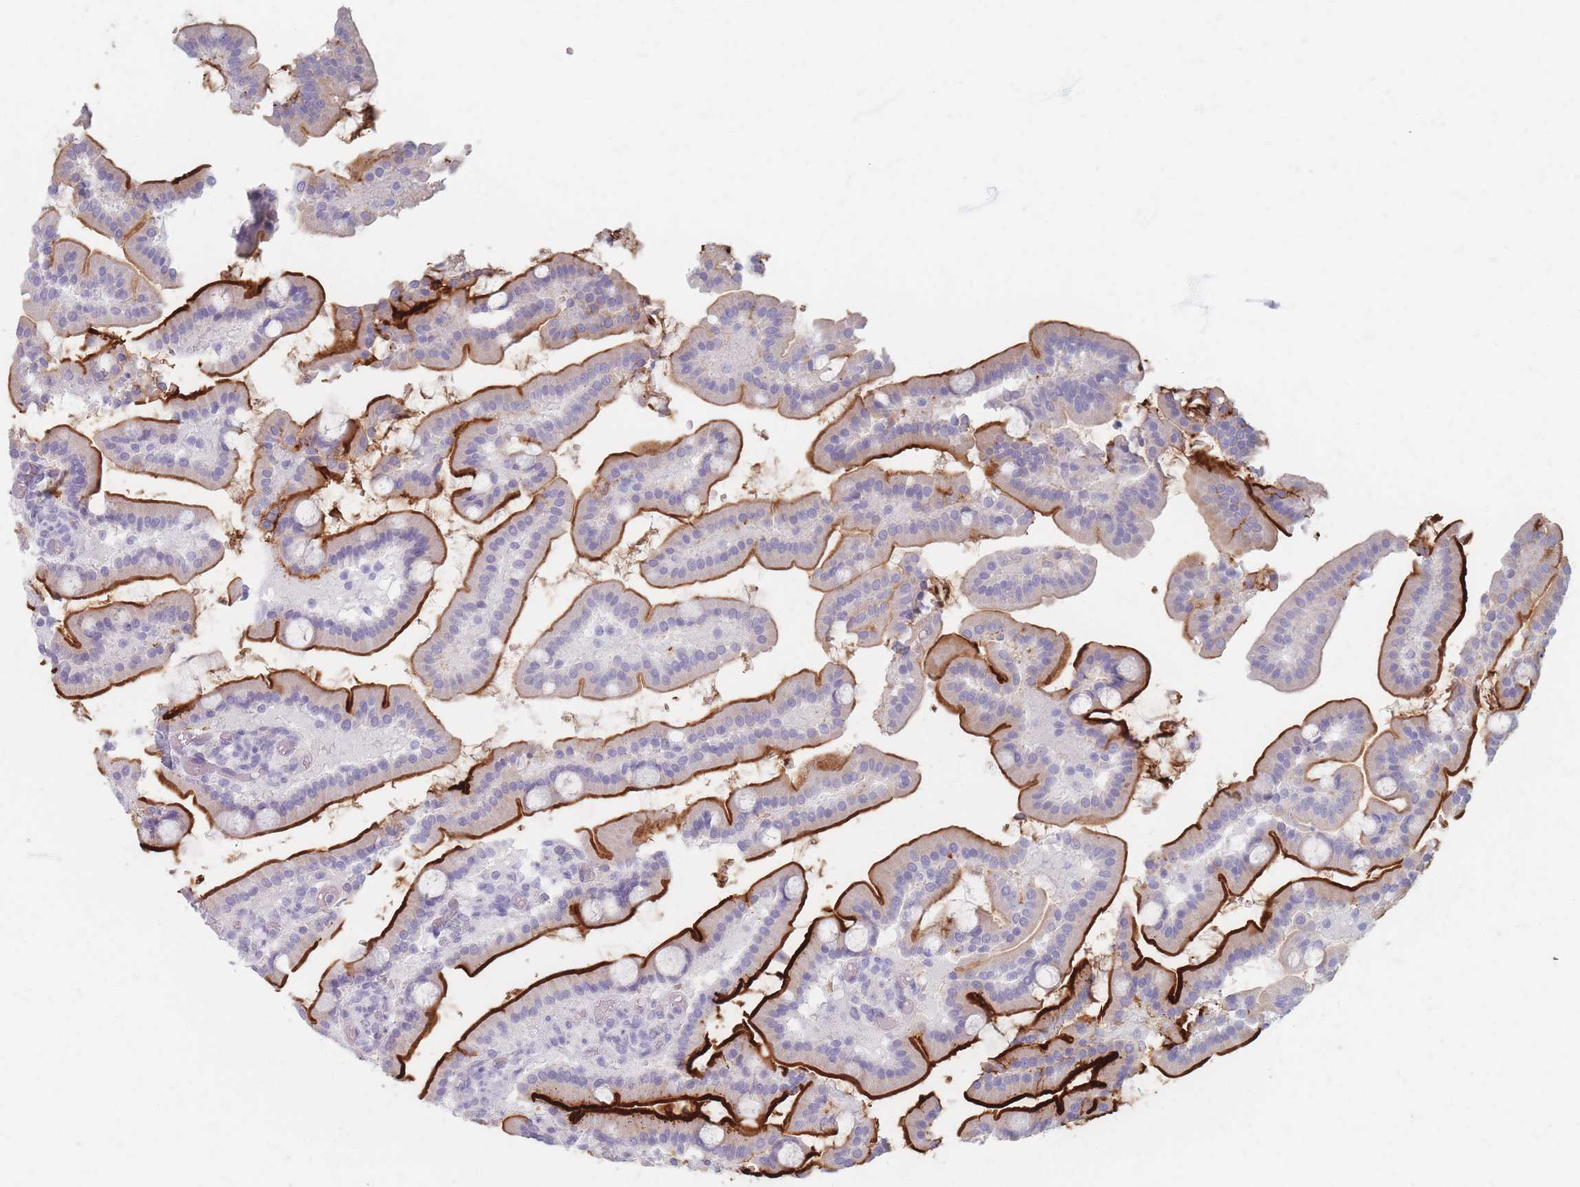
{"staining": {"intensity": "strong", "quantity": "25%-75%", "location": "cytoplasmic/membranous"}, "tissue": "duodenum", "cell_type": "Glandular cells", "image_type": "normal", "snomed": [{"axis": "morphology", "description": "Normal tissue, NOS"}, {"axis": "topography", "description": "Duodenum"}], "caption": "Immunohistochemical staining of normal duodenum demonstrates high levels of strong cytoplasmic/membranous positivity in approximately 25%-75% of glandular cells. (IHC, brightfield microscopy, high magnification).", "gene": "PIGM", "patient": {"sex": "male", "age": 55}}